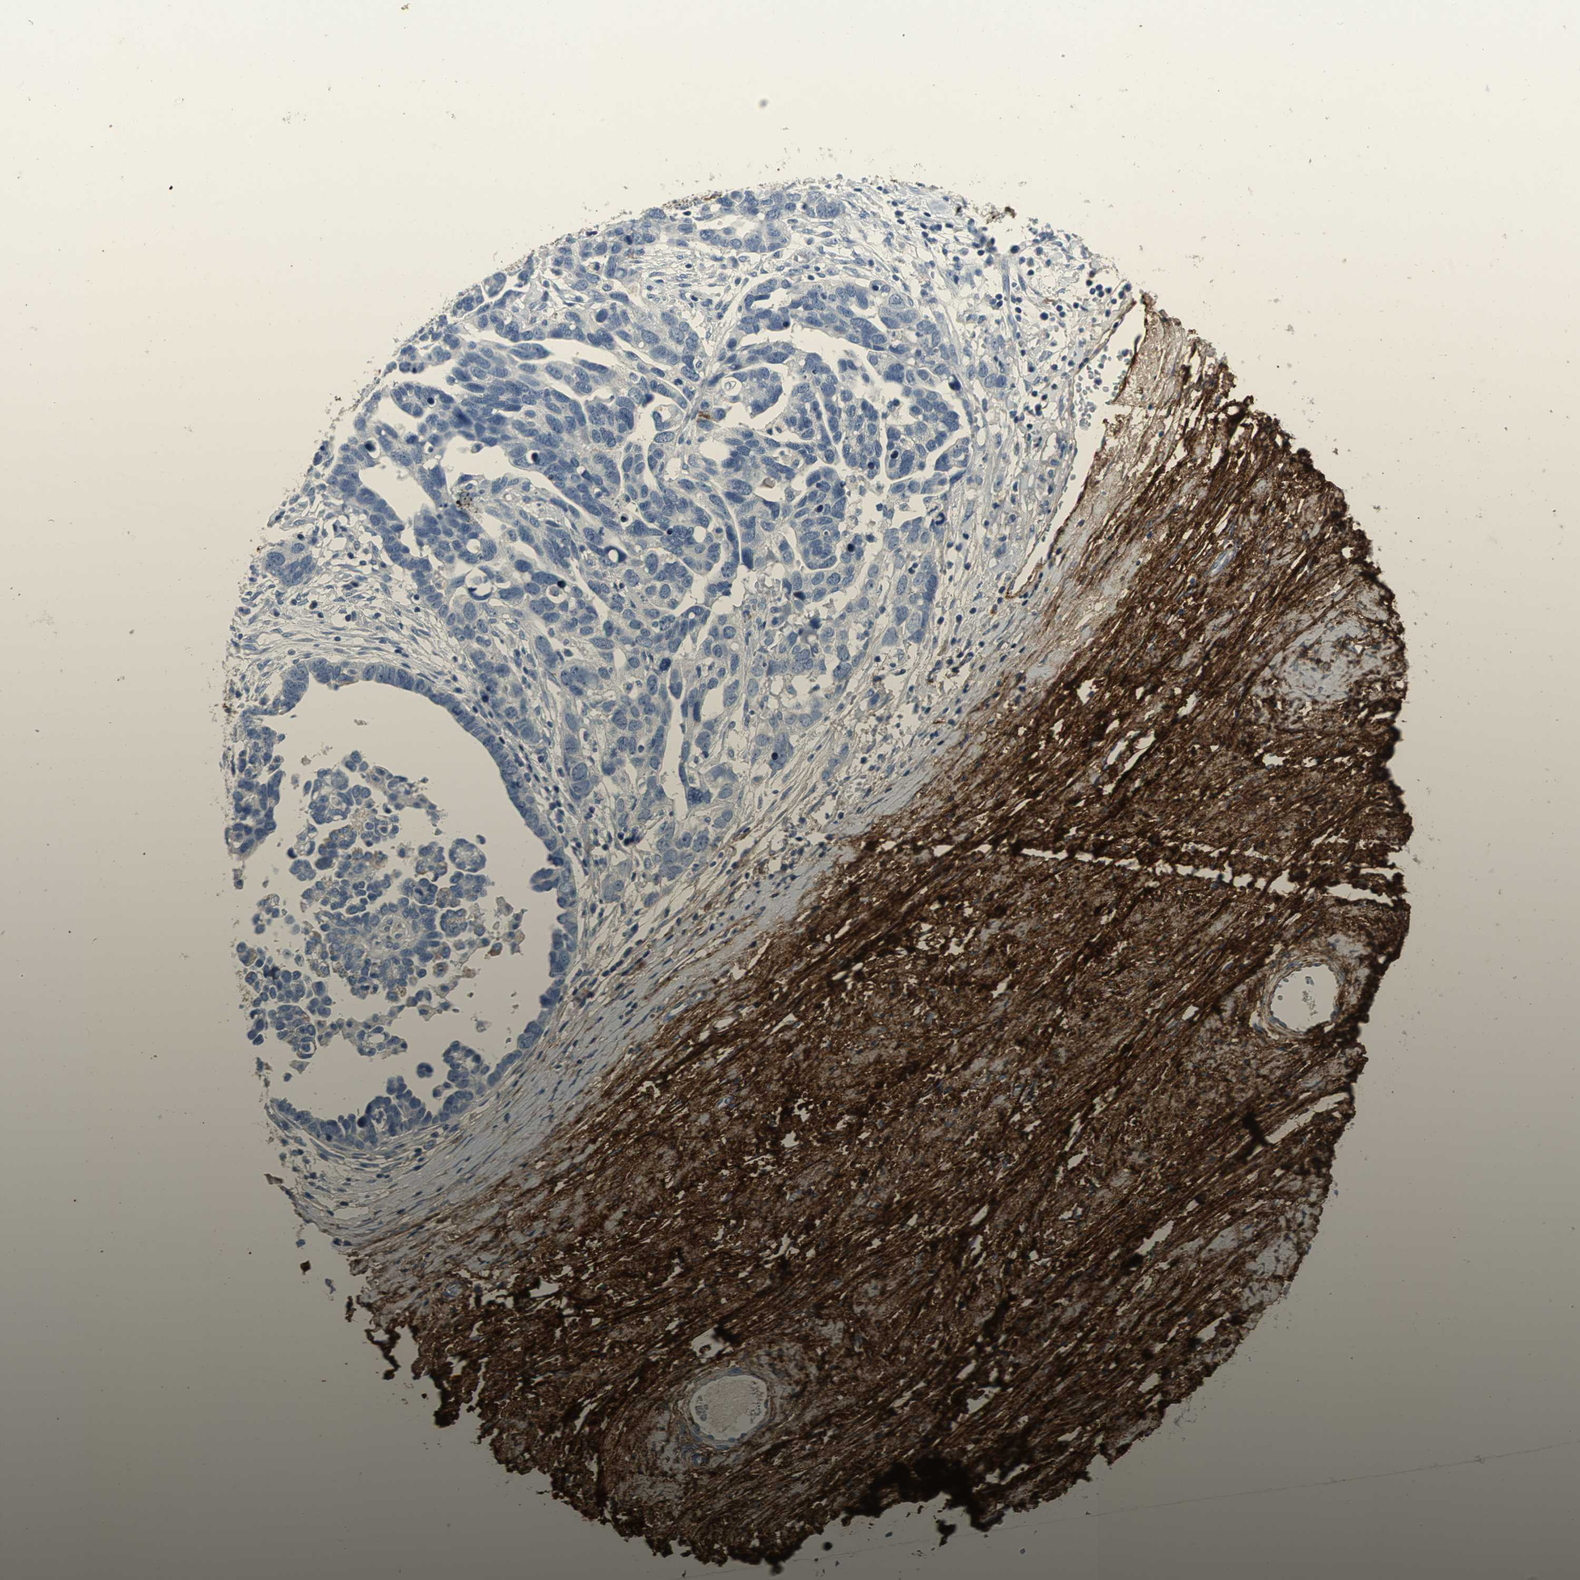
{"staining": {"intensity": "negative", "quantity": "none", "location": "none"}, "tissue": "ovarian cancer", "cell_type": "Tumor cells", "image_type": "cancer", "snomed": [{"axis": "morphology", "description": "Cystadenocarcinoma, serous, NOS"}, {"axis": "topography", "description": "Ovary"}], "caption": "Tumor cells show no significant protein positivity in ovarian serous cystadenocarcinoma. Nuclei are stained in blue.", "gene": "EFNB3", "patient": {"sex": "female", "age": 54}}